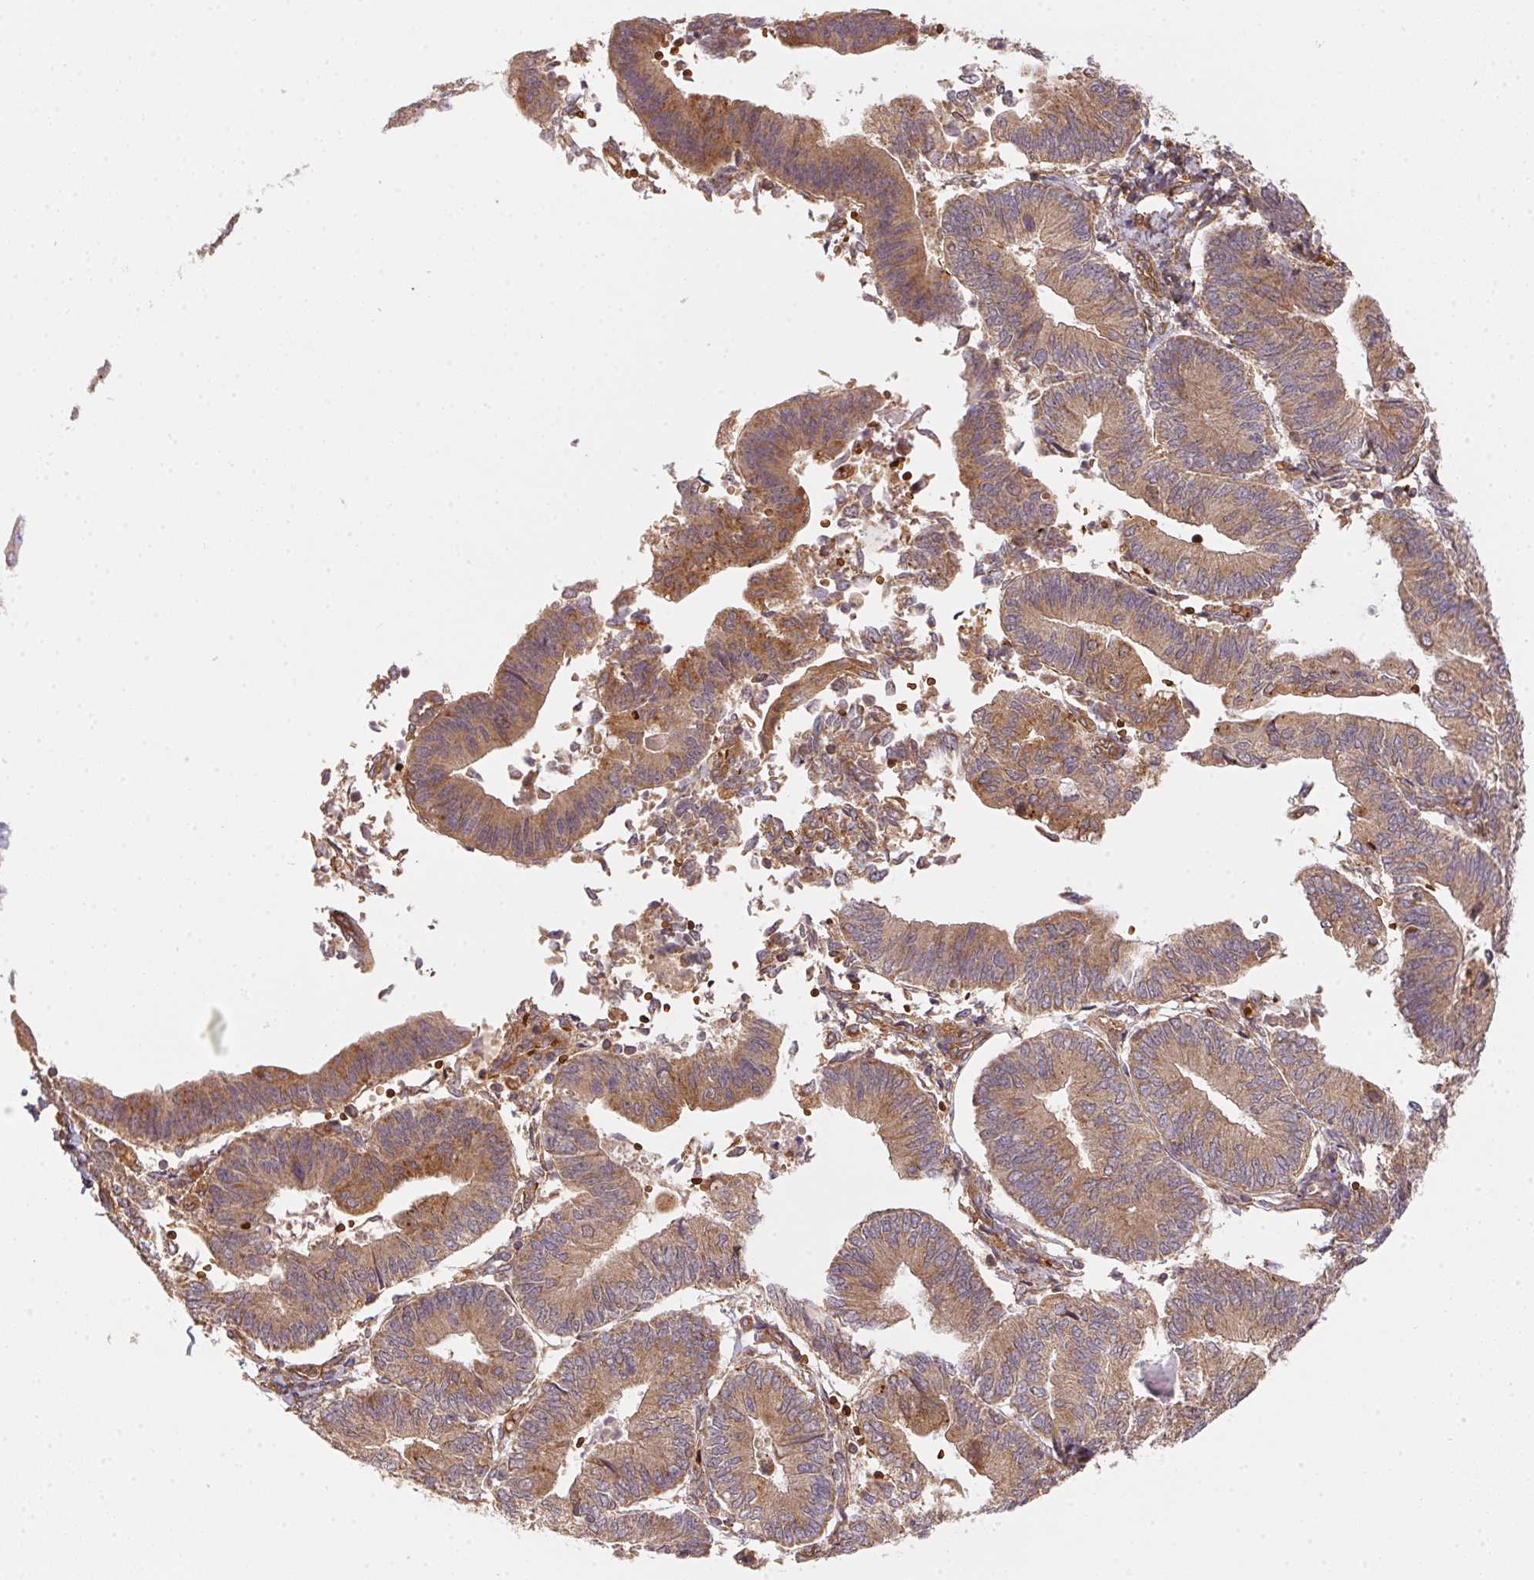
{"staining": {"intensity": "moderate", "quantity": ">75%", "location": "cytoplasmic/membranous"}, "tissue": "endometrial cancer", "cell_type": "Tumor cells", "image_type": "cancer", "snomed": [{"axis": "morphology", "description": "Adenocarcinoma, NOS"}, {"axis": "topography", "description": "Endometrium"}], "caption": "This histopathology image exhibits immunohistochemistry staining of human endometrial cancer (adenocarcinoma), with medium moderate cytoplasmic/membranous staining in about >75% of tumor cells.", "gene": "USE1", "patient": {"sex": "female", "age": 65}}